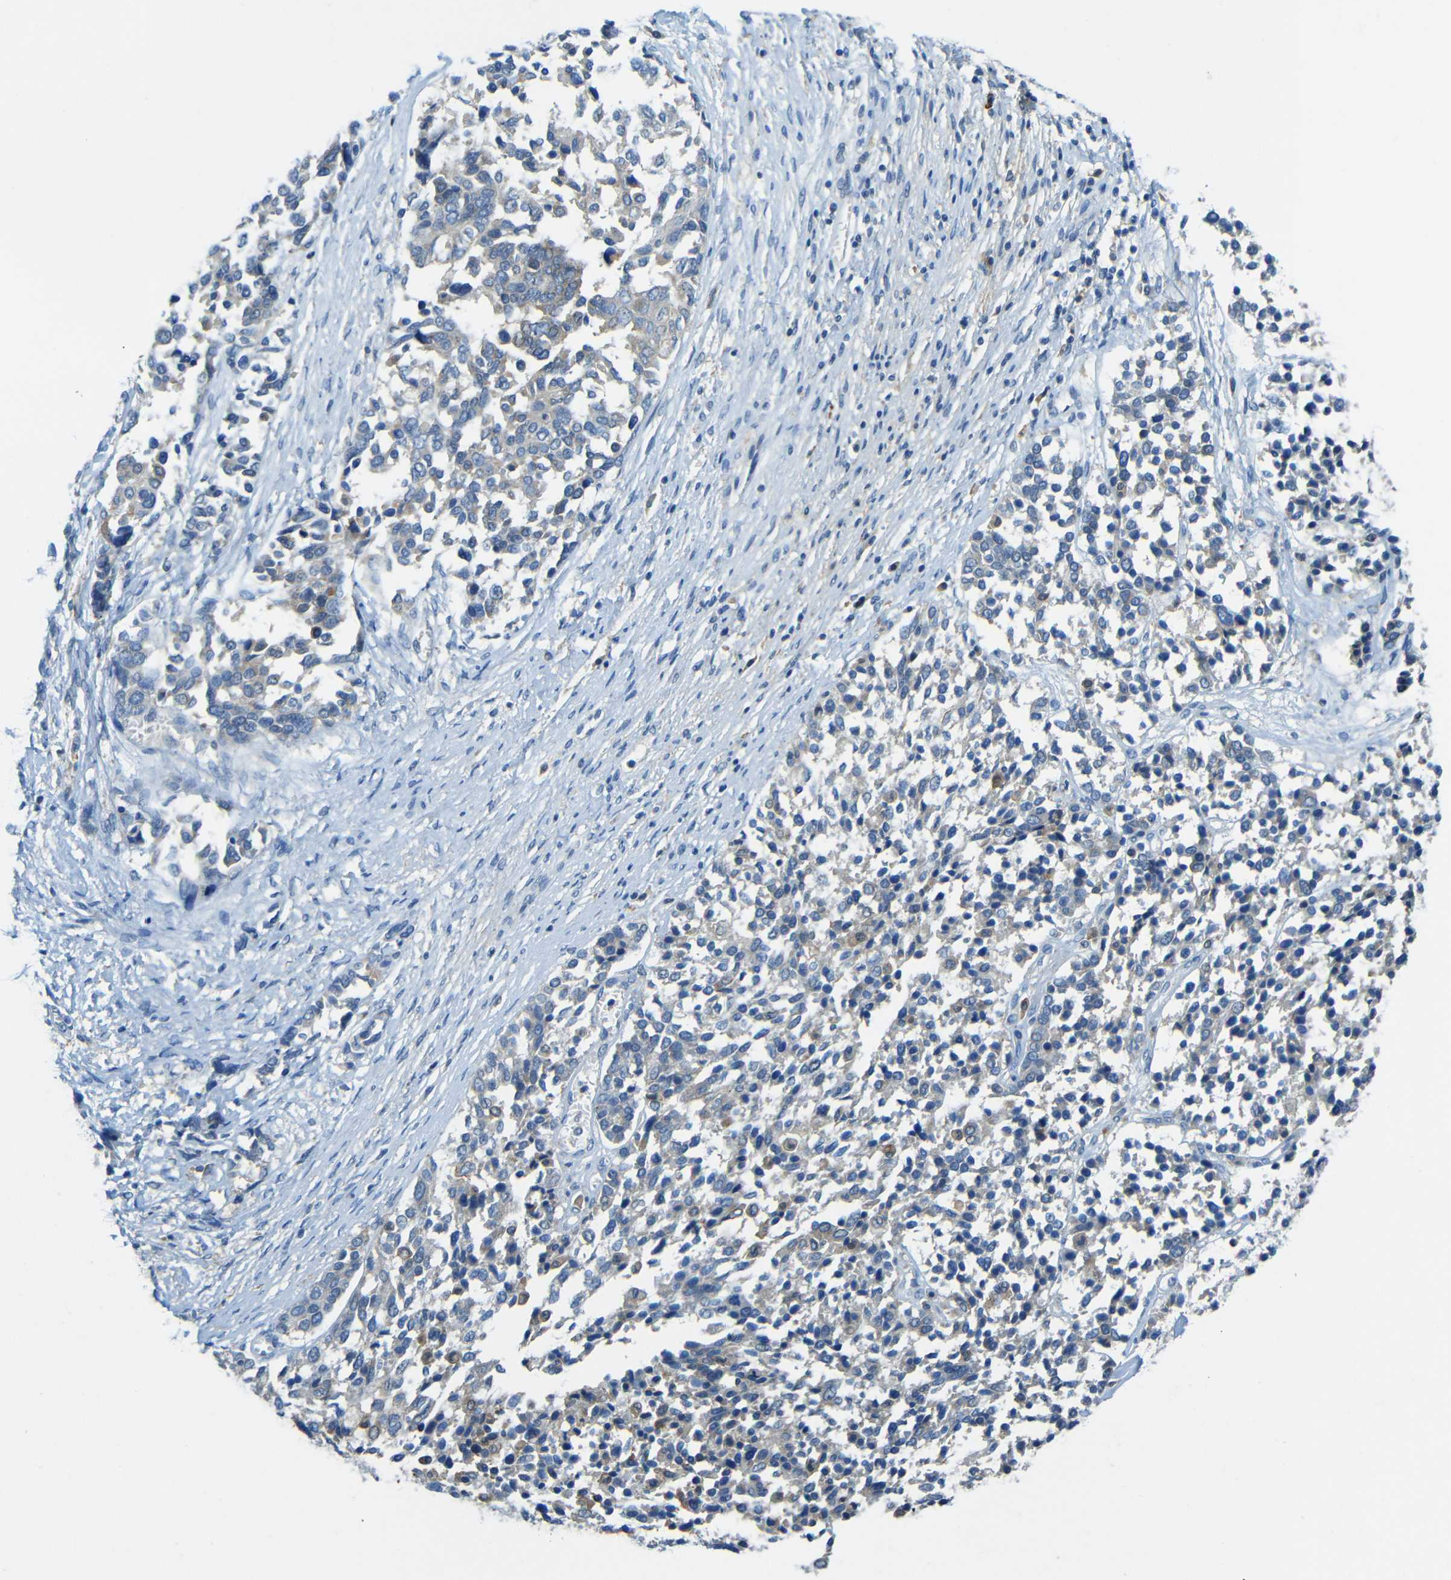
{"staining": {"intensity": "weak", "quantity": "<25%", "location": "cytoplasmic/membranous"}, "tissue": "ovarian cancer", "cell_type": "Tumor cells", "image_type": "cancer", "snomed": [{"axis": "morphology", "description": "Cystadenocarcinoma, serous, NOS"}, {"axis": "topography", "description": "Ovary"}], "caption": "Immunohistochemistry micrograph of ovarian cancer stained for a protein (brown), which reveals no expression in tumor cells.", "gene": "CYP26B1", "patient": {"sex": "female", "age": 44}}